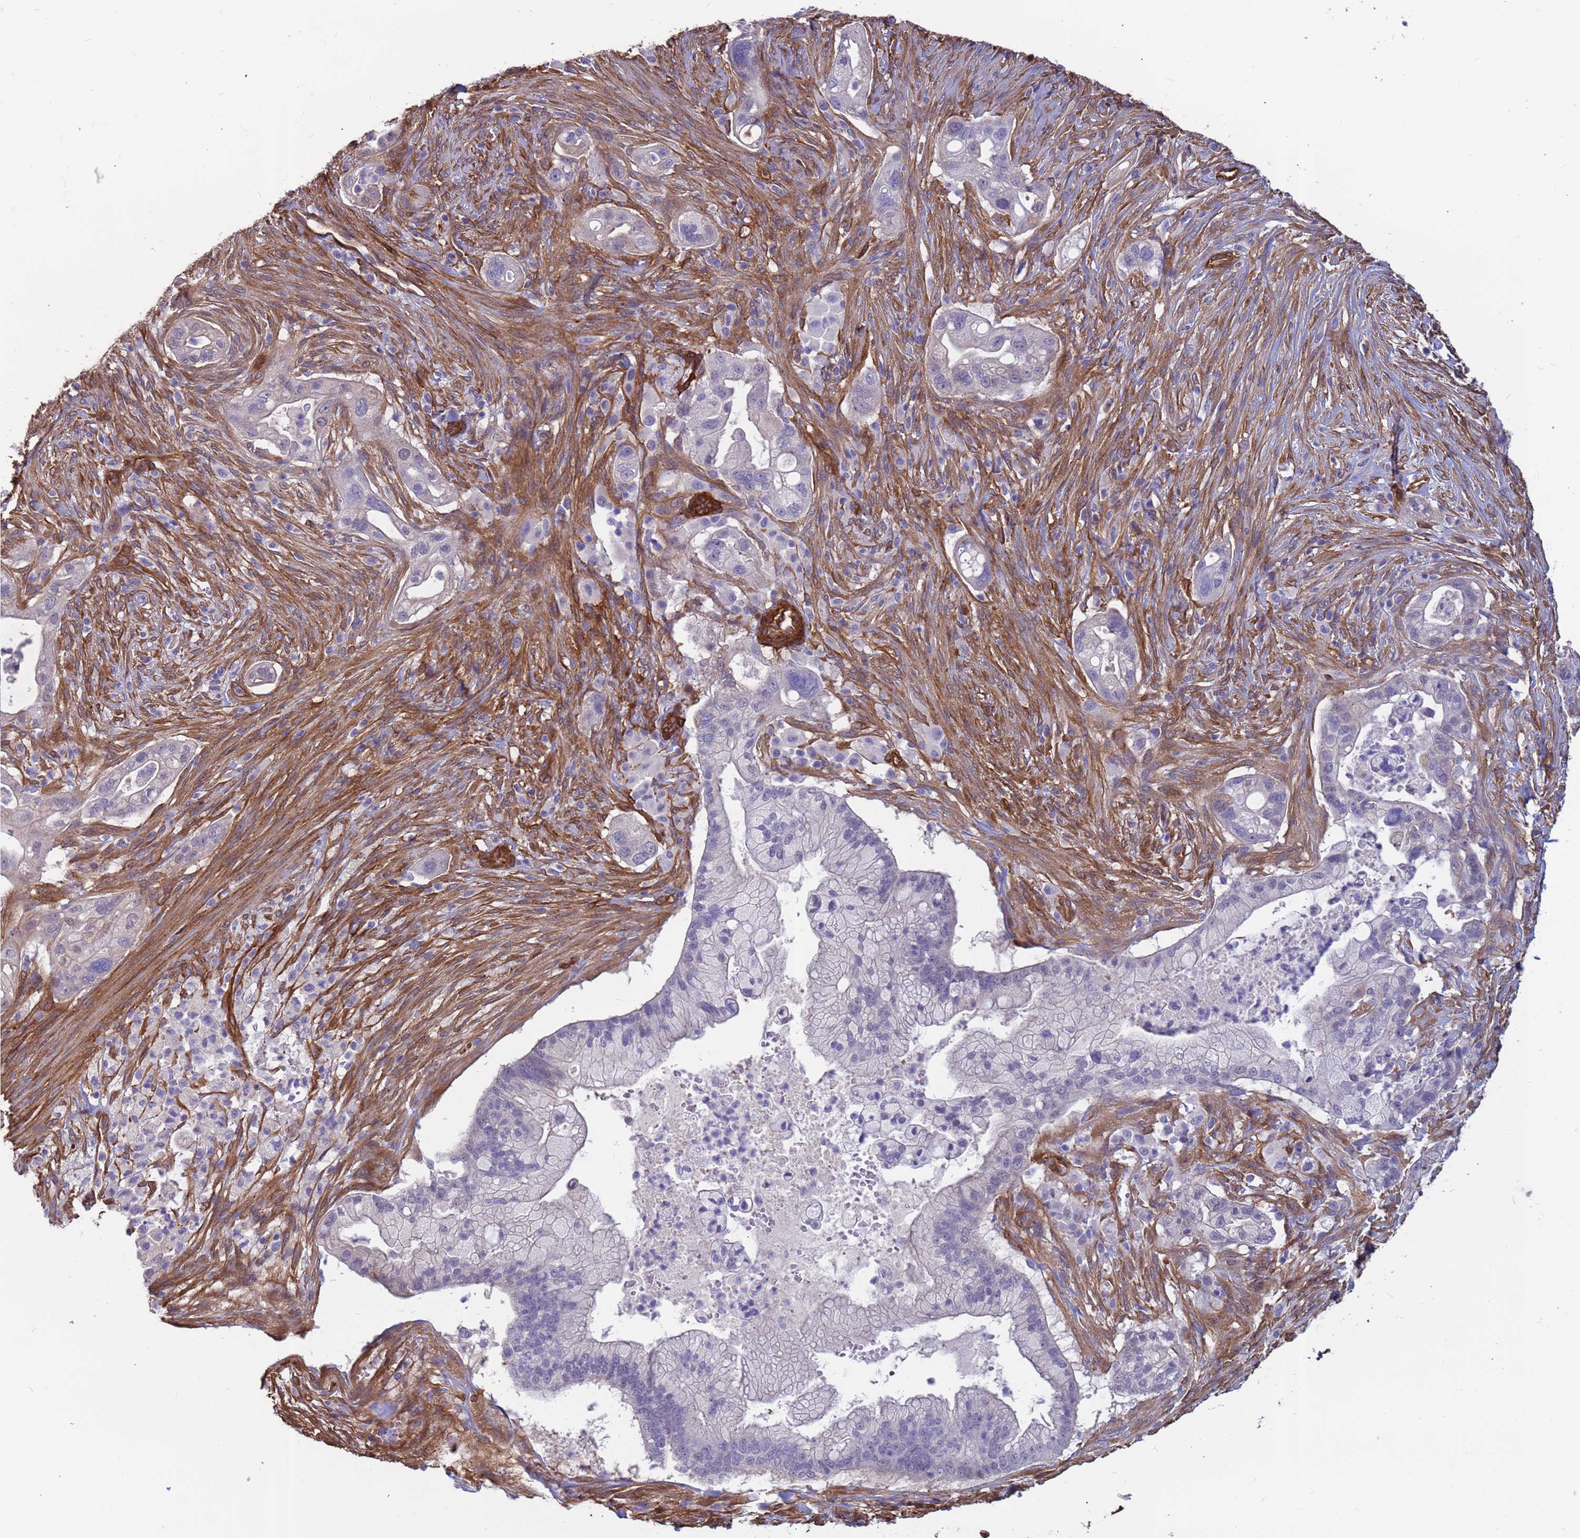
{"staining": {"intensity": "negative", "quantity": "none", "location": "none"}, "tissue": "pancreatic cancer", "cell_type": "Tumor cells", "image_type": "cancer", "snomed": [{"axis": "morphology", "description": "Adenocarcinoma, NOS"}, {"axis": "topography", "description": "Pancreas"}], "caption": "A high-resolution micrograph shows immunohistochemistry staining of pancreatic cancer (adenocarcinoma), which shows no significant expression in tumor cells.", "gene": "EHD2", "patient": {"sex": "male", "age": 44}}